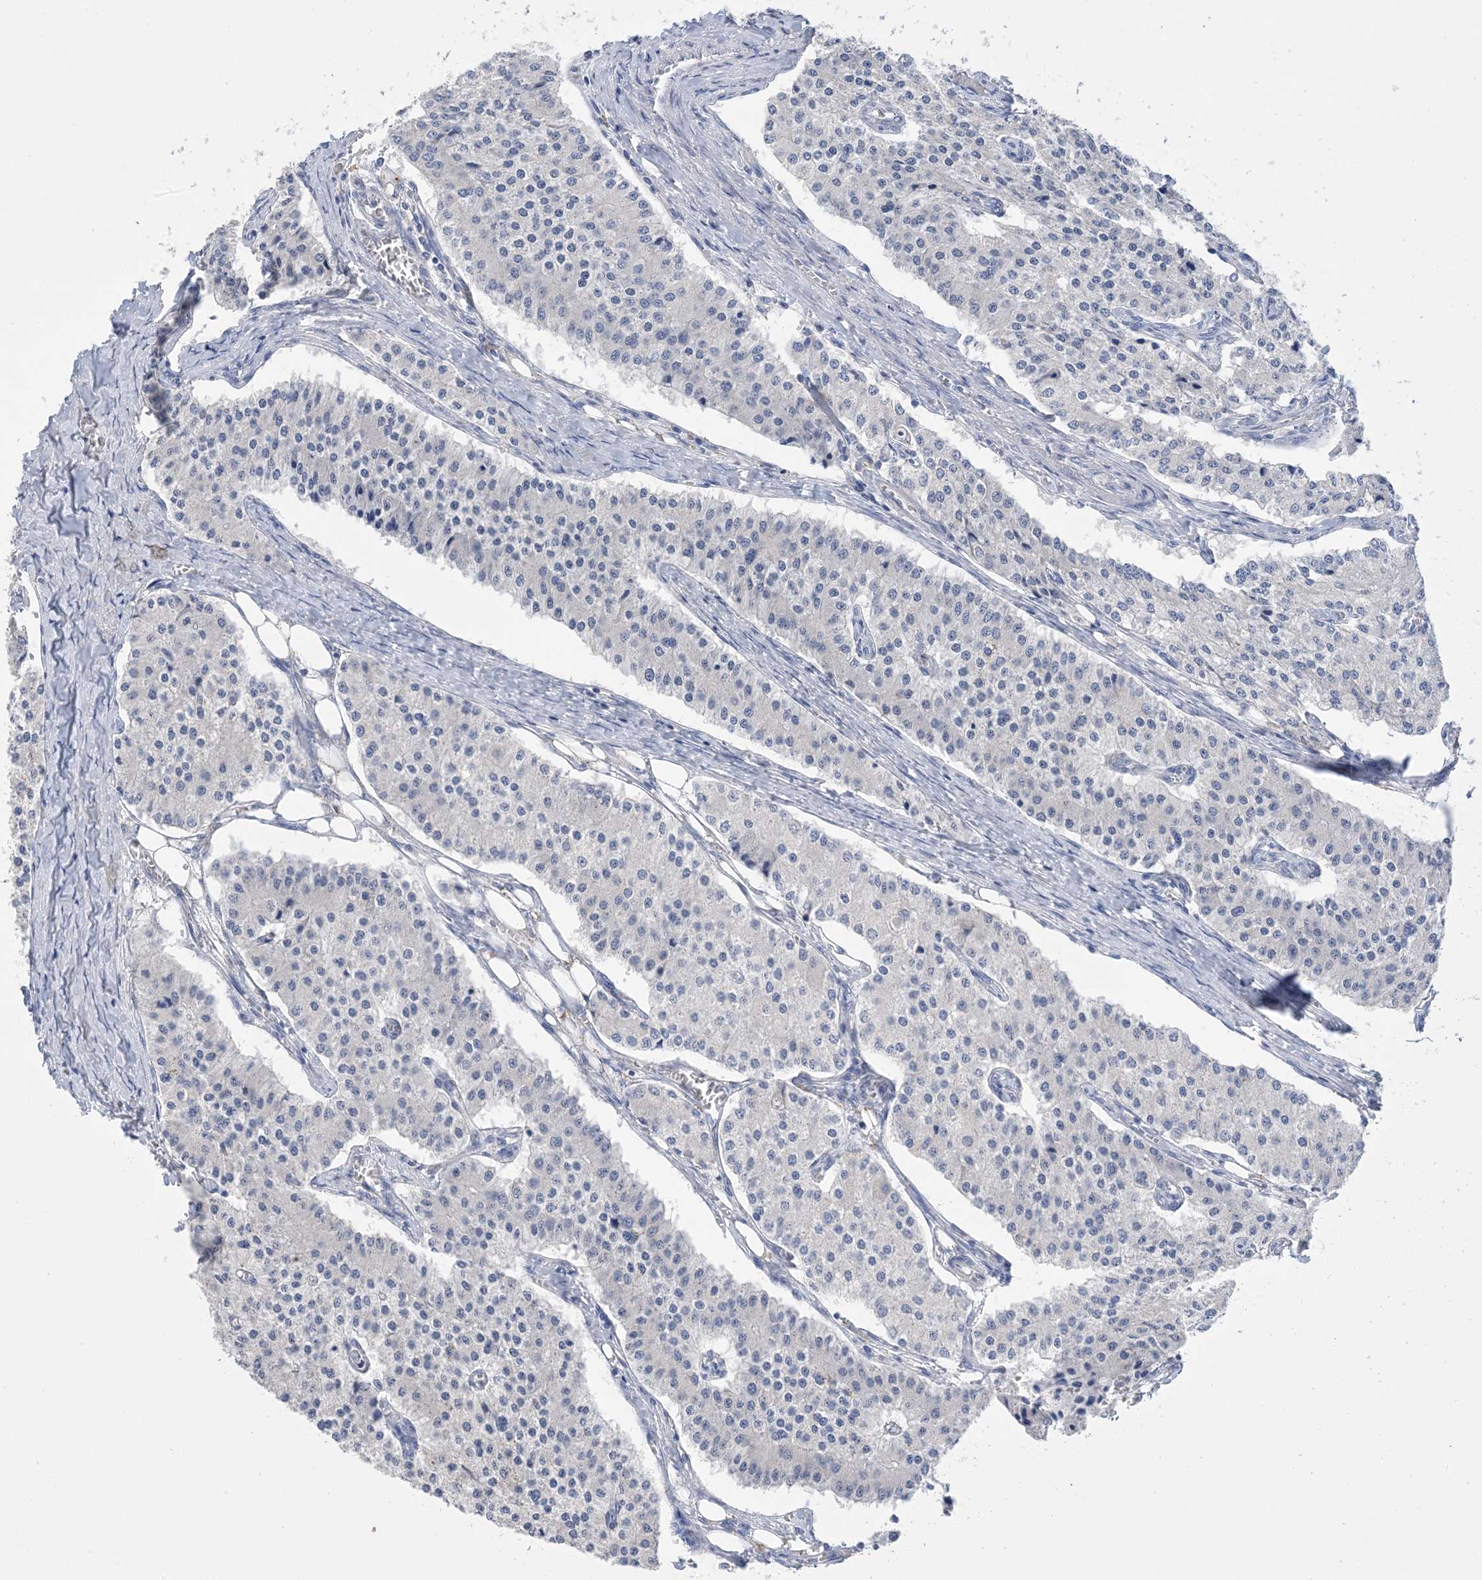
{"staining": {"intensity": "negative", "quantity": "none", "location": "none"}, "tissue": "carcinoid", "cell_type": "Tumor cells", "image_type": "cancer", "snomed": [{"axis": "morphology", "description": "Carcinoid, malignant, NOS"}, {"axis": "topography", "description": "Colon"}], "caption": "Malignant carcinoid was stained to show a protein in brown. There is no significant staining in tumor cells.", "gene": "DSC3", "patient": {"sex": "female", "age": 52}}